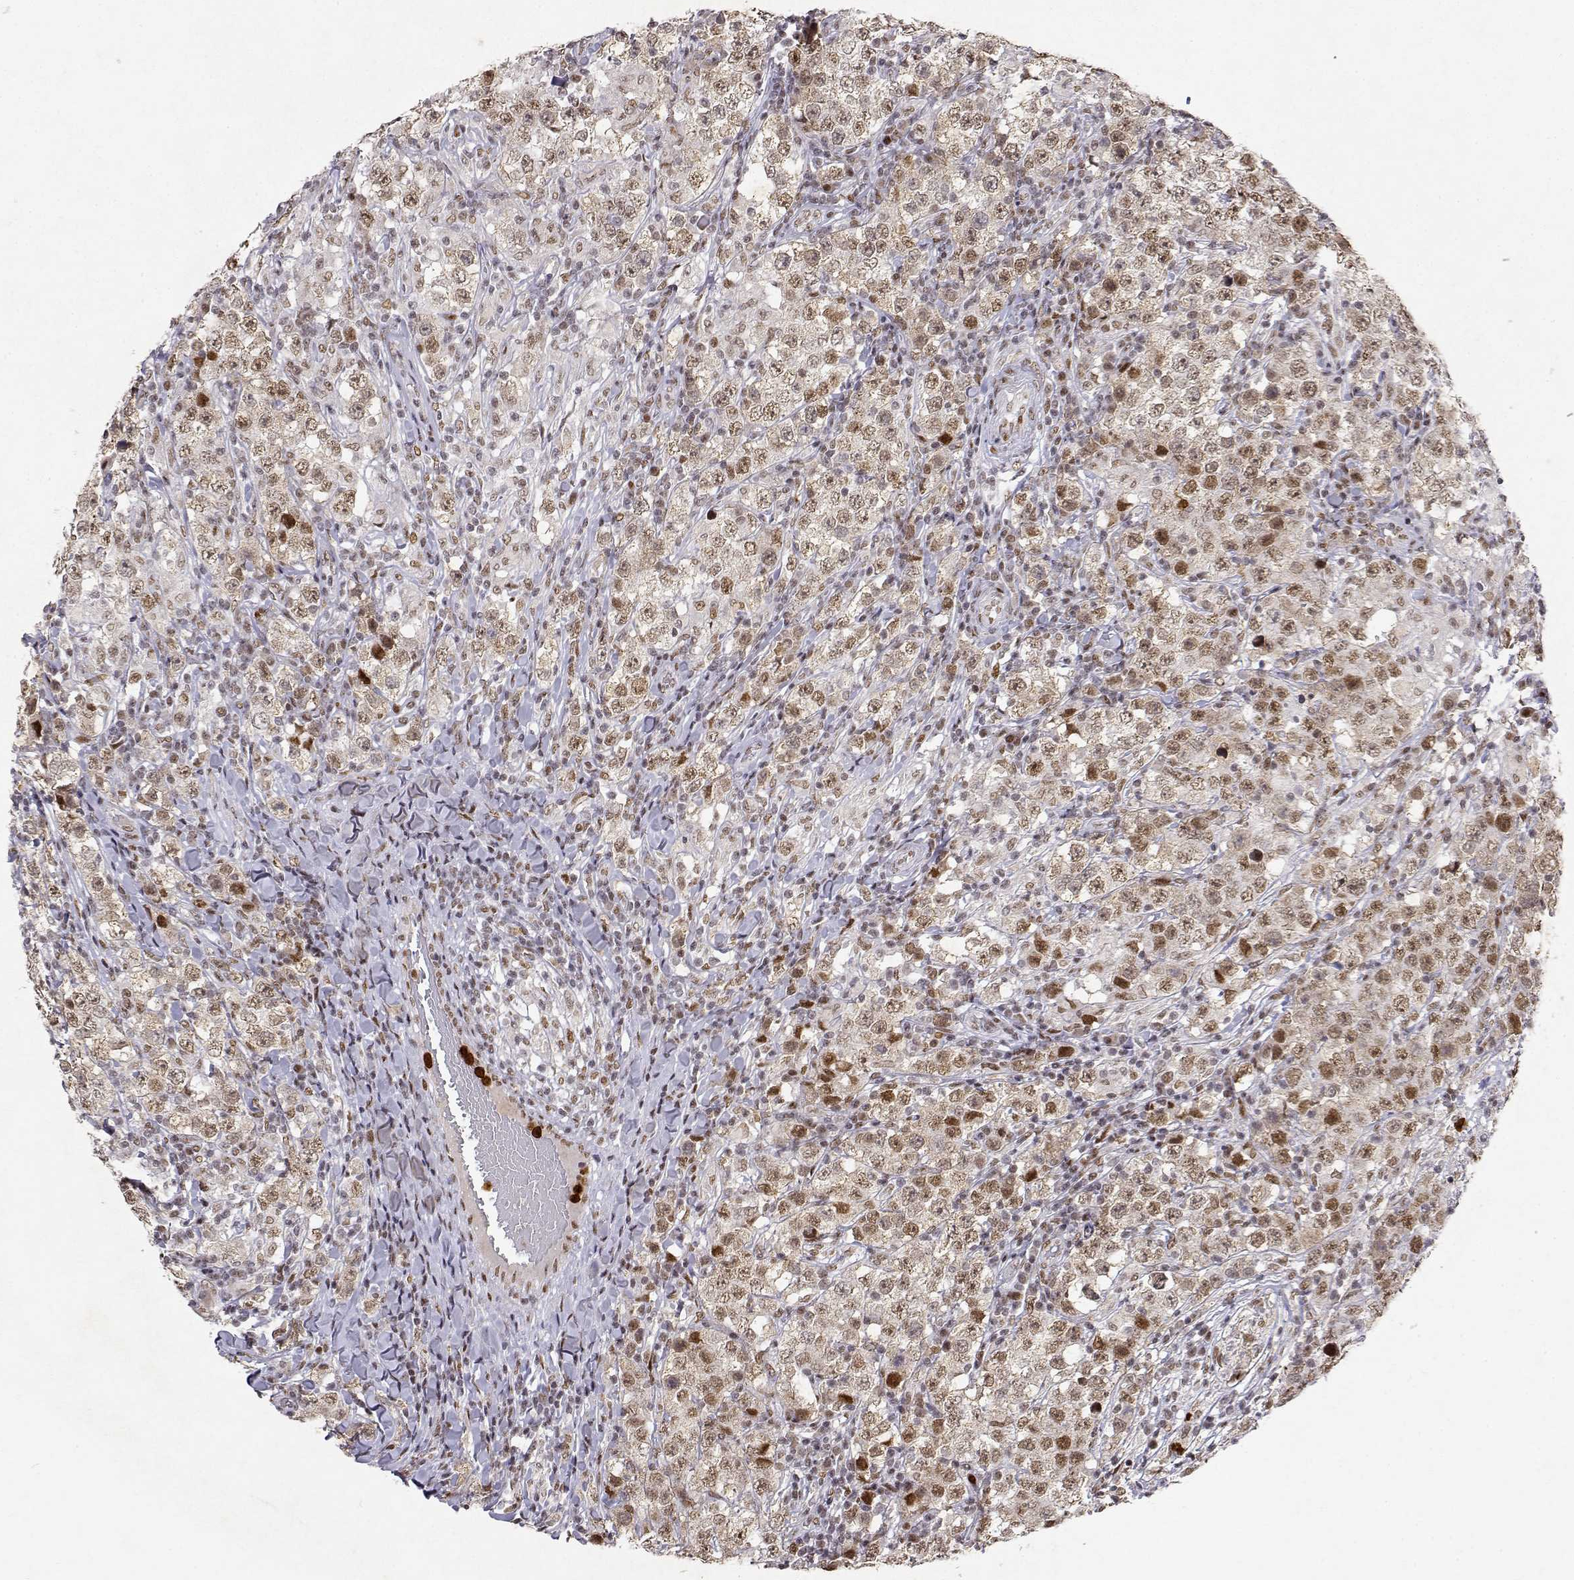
{"staining": {"intensity": "weak", "quantity": ">75%", "location": "nuclear"}, "tissue": "testis cancer", "cell_type": "Tumor cells", "image_type": "cancer", "snomed": [{"axis": "morphology", "description": "Seminoma, NOS"}, {"axis": "morphology", "description": "Carcinoma, Embryonal, NOS"}, {"axis": "topography", "description": "Testis"}], "caption": "Testis cancer (embryonal carcinoma) tissue displays weak nuclear expression in about >75% of tumor cells", "gene": "RSF1", "patient": {"sex": "male", "age": 41}}